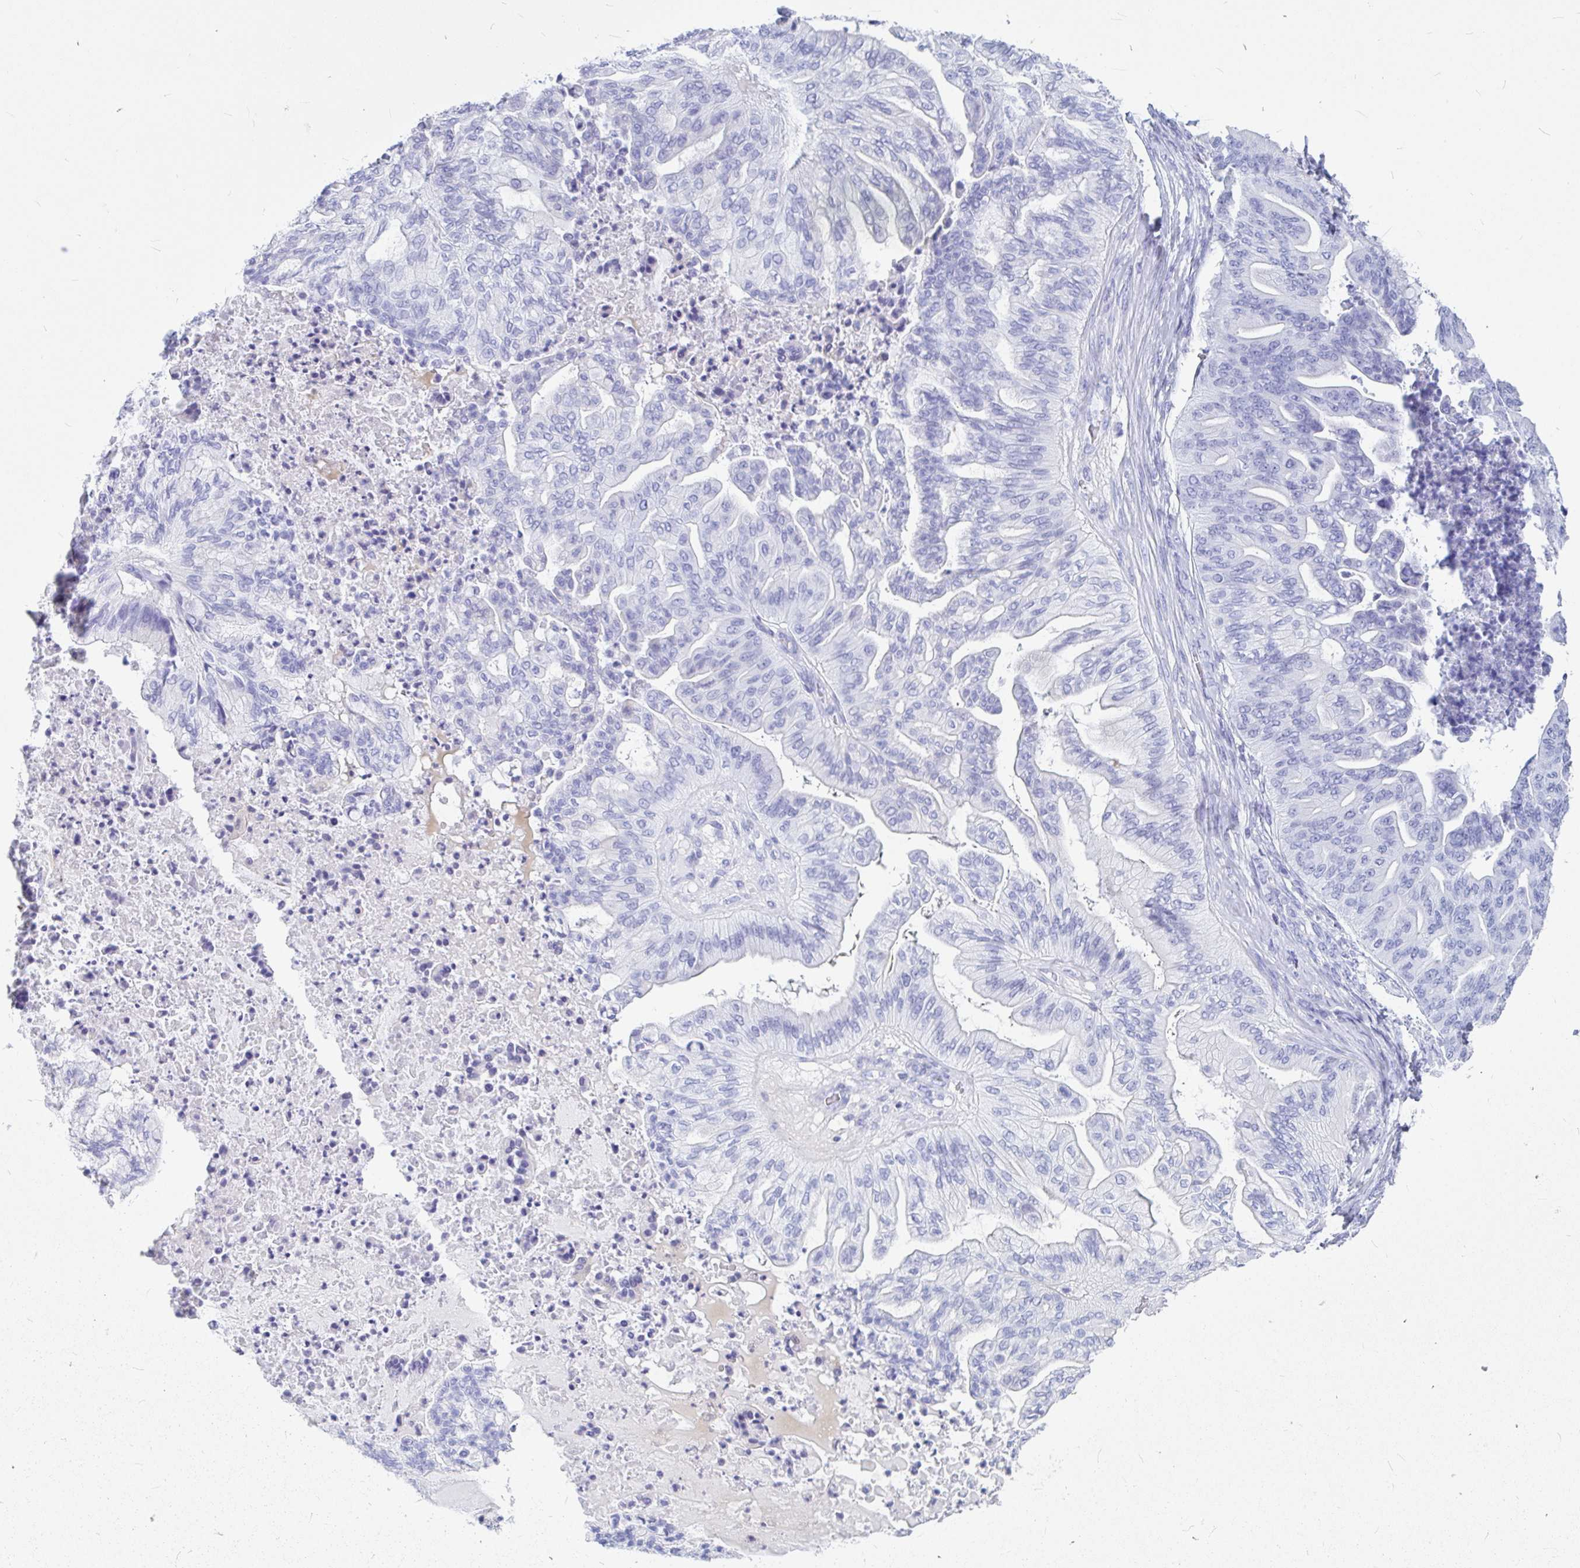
{"staining": {"intensity": "negative", "quantity": "none", "location": "none"}, "tissue": "ovarian cancer", "cell_type": "Tumor cells", "image_type": "cancer", "snomed": [{"axis": "morphology", "description": "Cystadenocarcinoma, mucinous, NOS"}, {"axis": "topography", "description": "Ovary"}], "caption": "The immunohistochemistry micrograph has no significant expression in tumor cells of ovarian cancer tissue.", "gene": "OR5J2", "patient": {"sex": "female", "age": 67}}